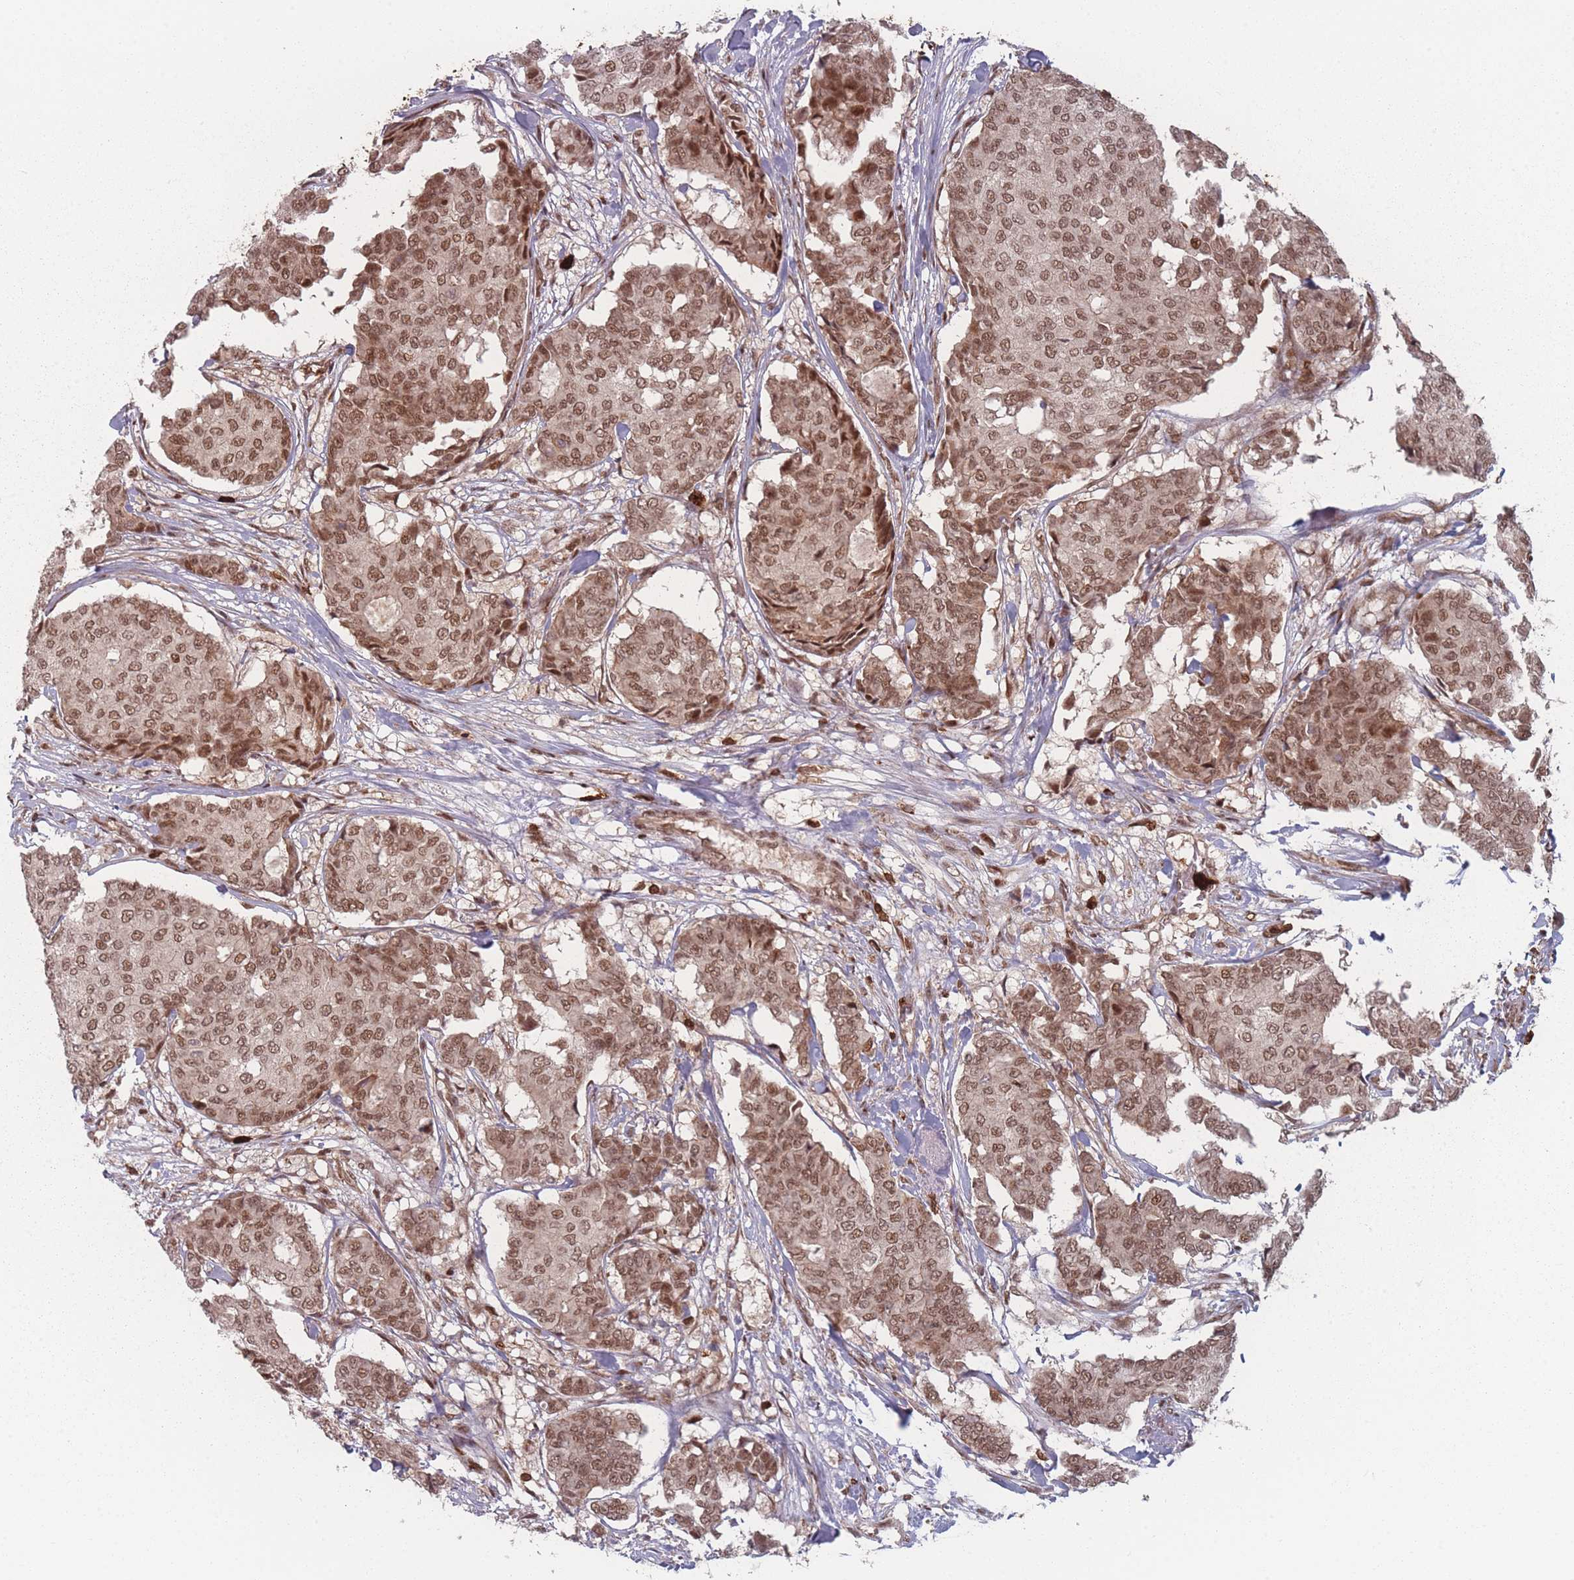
{"staining": {"intensity": "moderate", "quantity": ">75%", "location": "nuclear"}, "tissue": "breast cancer", "cell_type": "Tumor cells", "image_type": "cancer", "snomed": [{"axis": "morphology", "description": "Duct carcinoma"}, {"axis": "topography", "description": "Breast"}], "caption": "Protein expression analysis of human breast invasive ductal carcinoma reveals moderate nuclear expression in approximately >75% of tumor cells. (Stains: DAB (3,3'-diaminobenzidine) in brown, nuclei in blue, Microscopy: brightfield microscopy at high magnification).", "gene": "WDR55", "patient": {"sex": "female", "age": 75}}